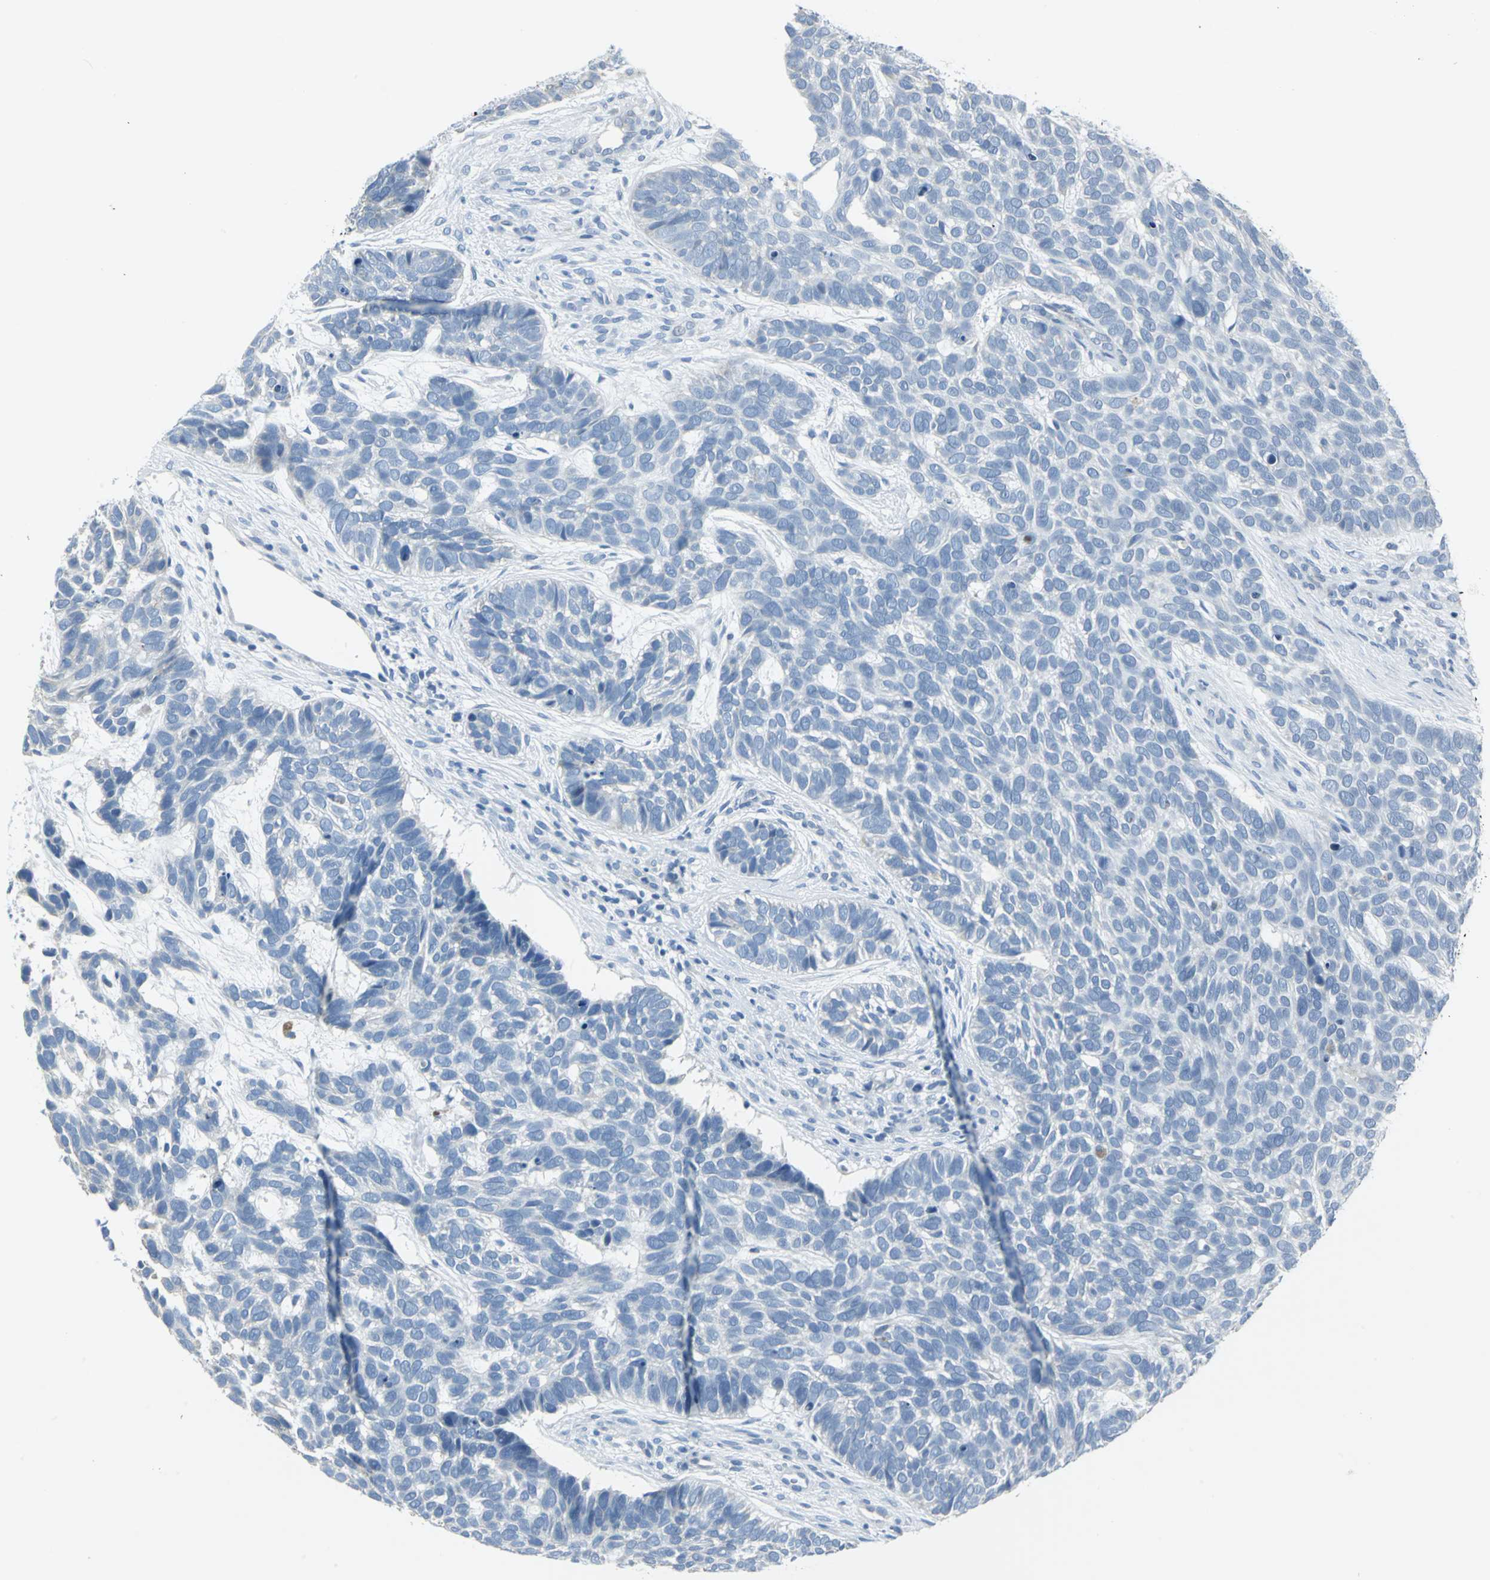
{"staining": {"intensity": "negative", "quantity": "none", "location": "none"}, "tissue": "skin cancer", "cell_type": "Tumor cells", "image_type": "cancer", "snomed": [{"axis": "morphology", "description": "Basal cell carcinoma"}, {"axis": "topography", "description": "Skin"}], "caption": "This is a micrograph of IHC staining of skin basal cell carcinoma, which shows no positivity in tumor cells.", "gene": "DNAI2", "patient": {"sex": "male", "age": 87}}